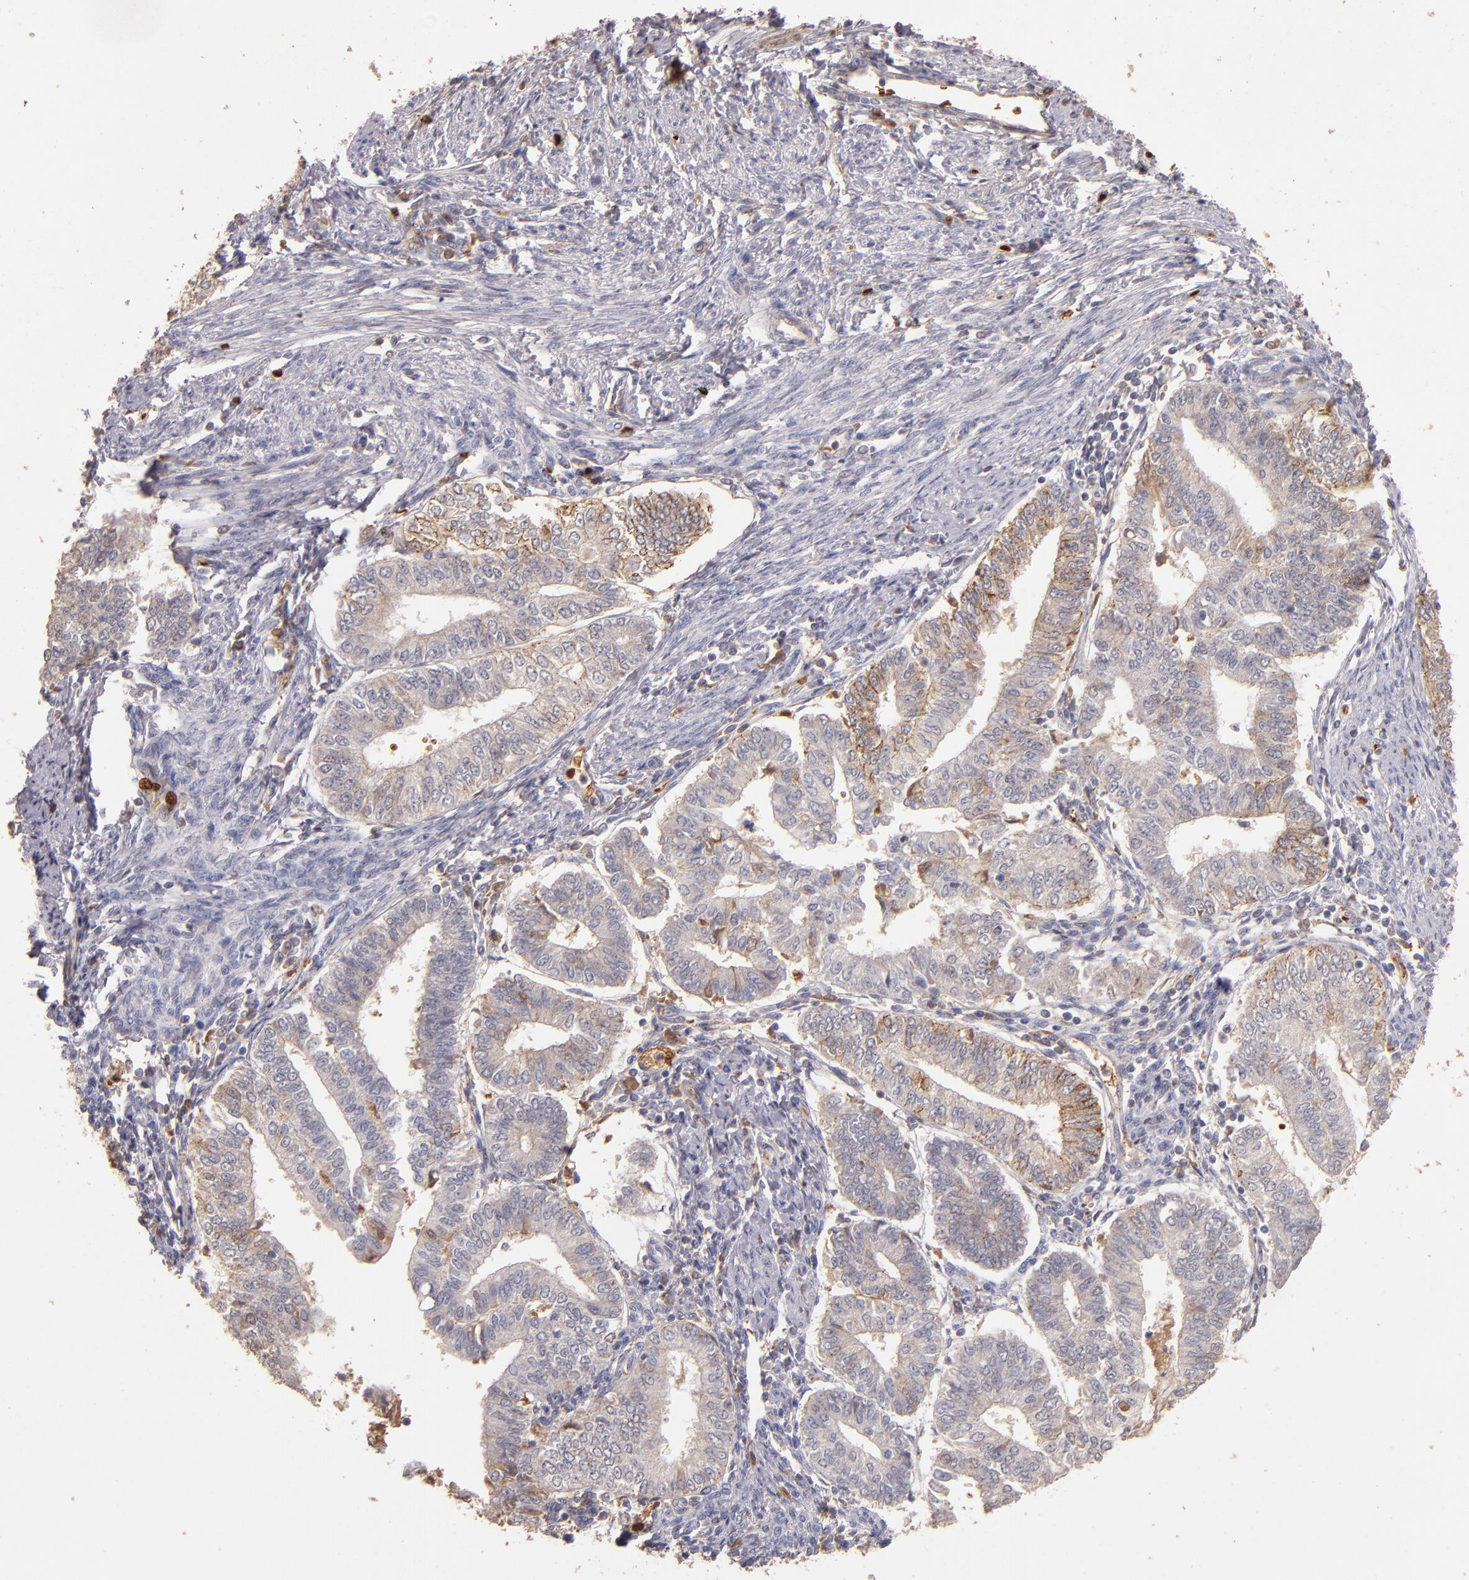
{"staining": {"intensity": "weak", "quantity": ">75%", "location": "cytoplasmic/membranous"}, "tissue": "endometrial cancer", "cell_type": "Tumor cells", "image_type": "cancer", "snomed": [{"axis": "morphology", "description": "Adenocarcinoma, NOS"}, {"axis": "topography", "description": "Endometrium"}], "caption": "DAB (3,3'-diaminobenzidine) immunohistochemical staining of endometrial cancer (adenocarcinoma) exhibits weak cytoplasmic/membranous protein staining in approximately >75% of tumor cells. (DAB (3,3'-diaminobenzidine) IHC, brown staining for protein, blue staining for nuclei).", "gene": "SERPINC1", "patient": {"sex": "female", "age": 66}}